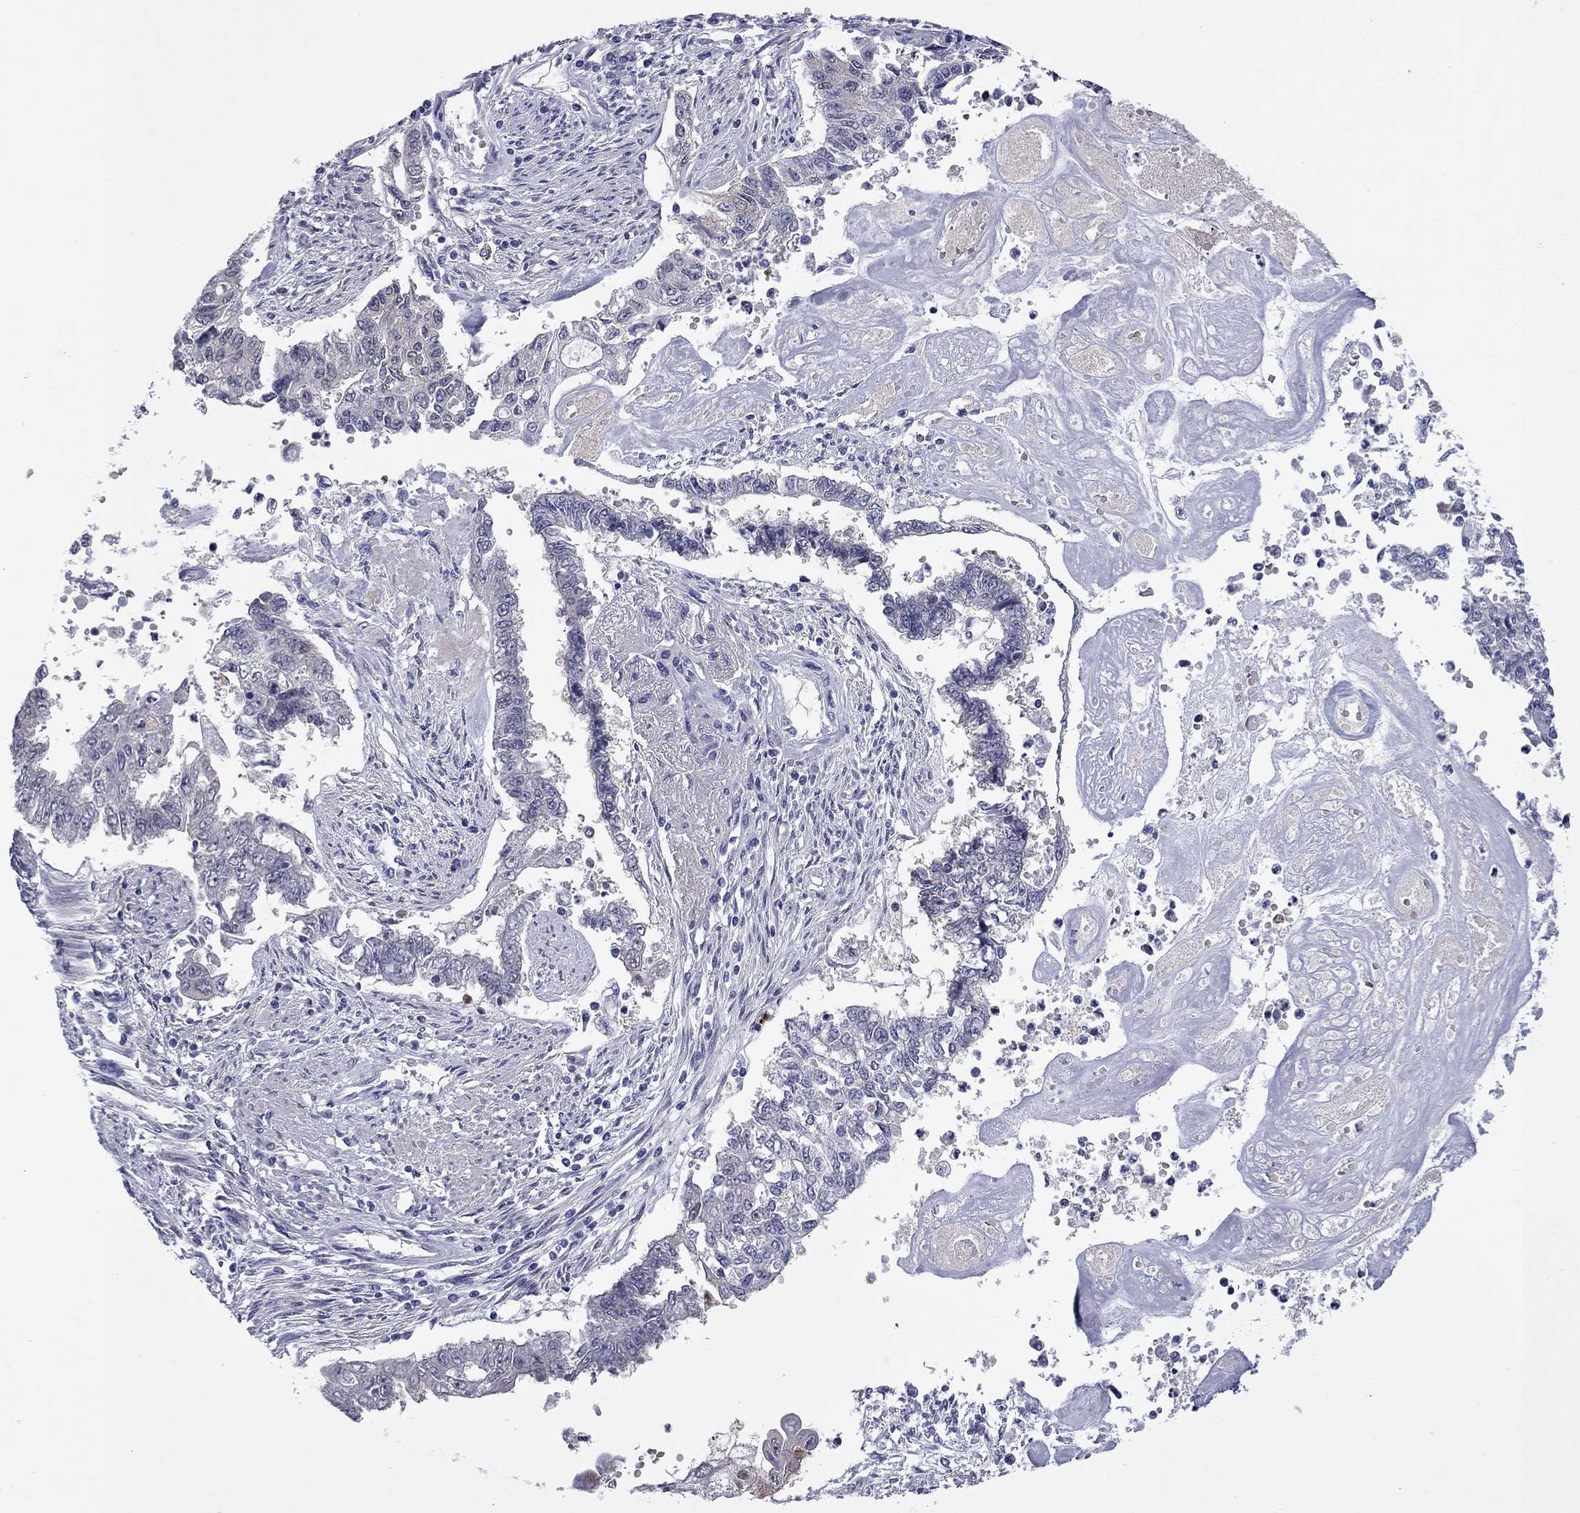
{"staining": {"intensity": "negative", "quantity": "none", "location": "none"}, "tissue": "endometrial cancer", "cell_type": "Tumor cells", "image_type": "cancer", "snomed": [{"axis": "morphology", "description": "Adenocarcinoma, NOS"}, {"axis": "topography", "description": "Uterus"}], "caption": "Tumor cells show no significant protein staining in endometrial adenocarcinoma.", "gene": "CTNNBIP1", "patient": {"sex": "female", "age": 59}}